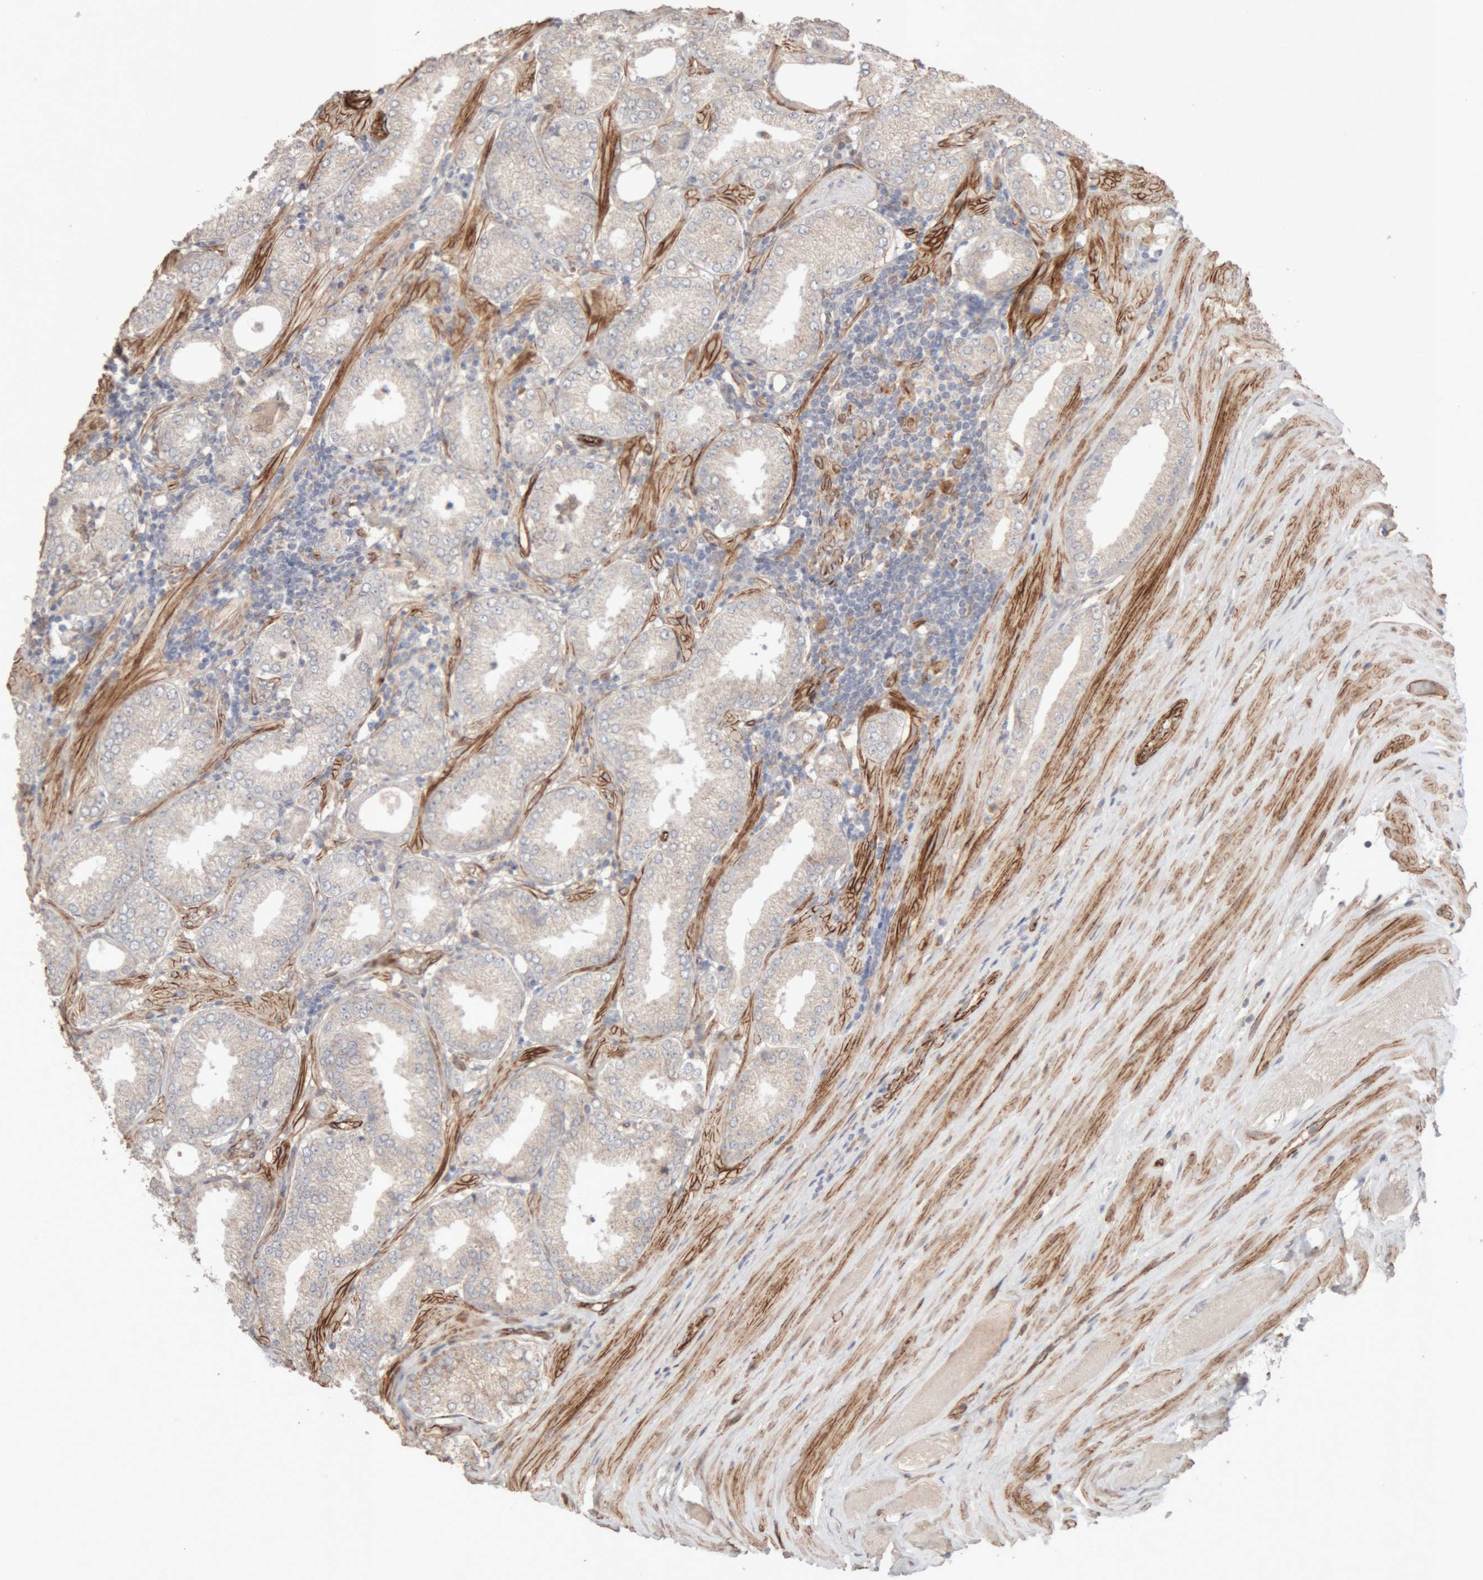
{"staining": {"intensity": "weak", "quantity": "25%-75%", "location": "cytoplasmic/membranous"}, "tissue": "prostate cancer", "cell_type": "Tumor cells", "image_type": "cancer", "snomed": [{"axis": "morphology", "description": "Adenocarcinoma, Low grade"}, {"axis": "topography", "description": "Prostate"}], "caption": "DAB (3,3'-diaminobenzidine) immunohistochemical staining of human prostate cancer (adenocarcinoma (low-grade)) demonstrates weak cytoplasmic/membranous protein positivity in about 25%-75% of tumor cells.", "gene": "RAB32", "patient": {"sex": "male", "age": 62}}